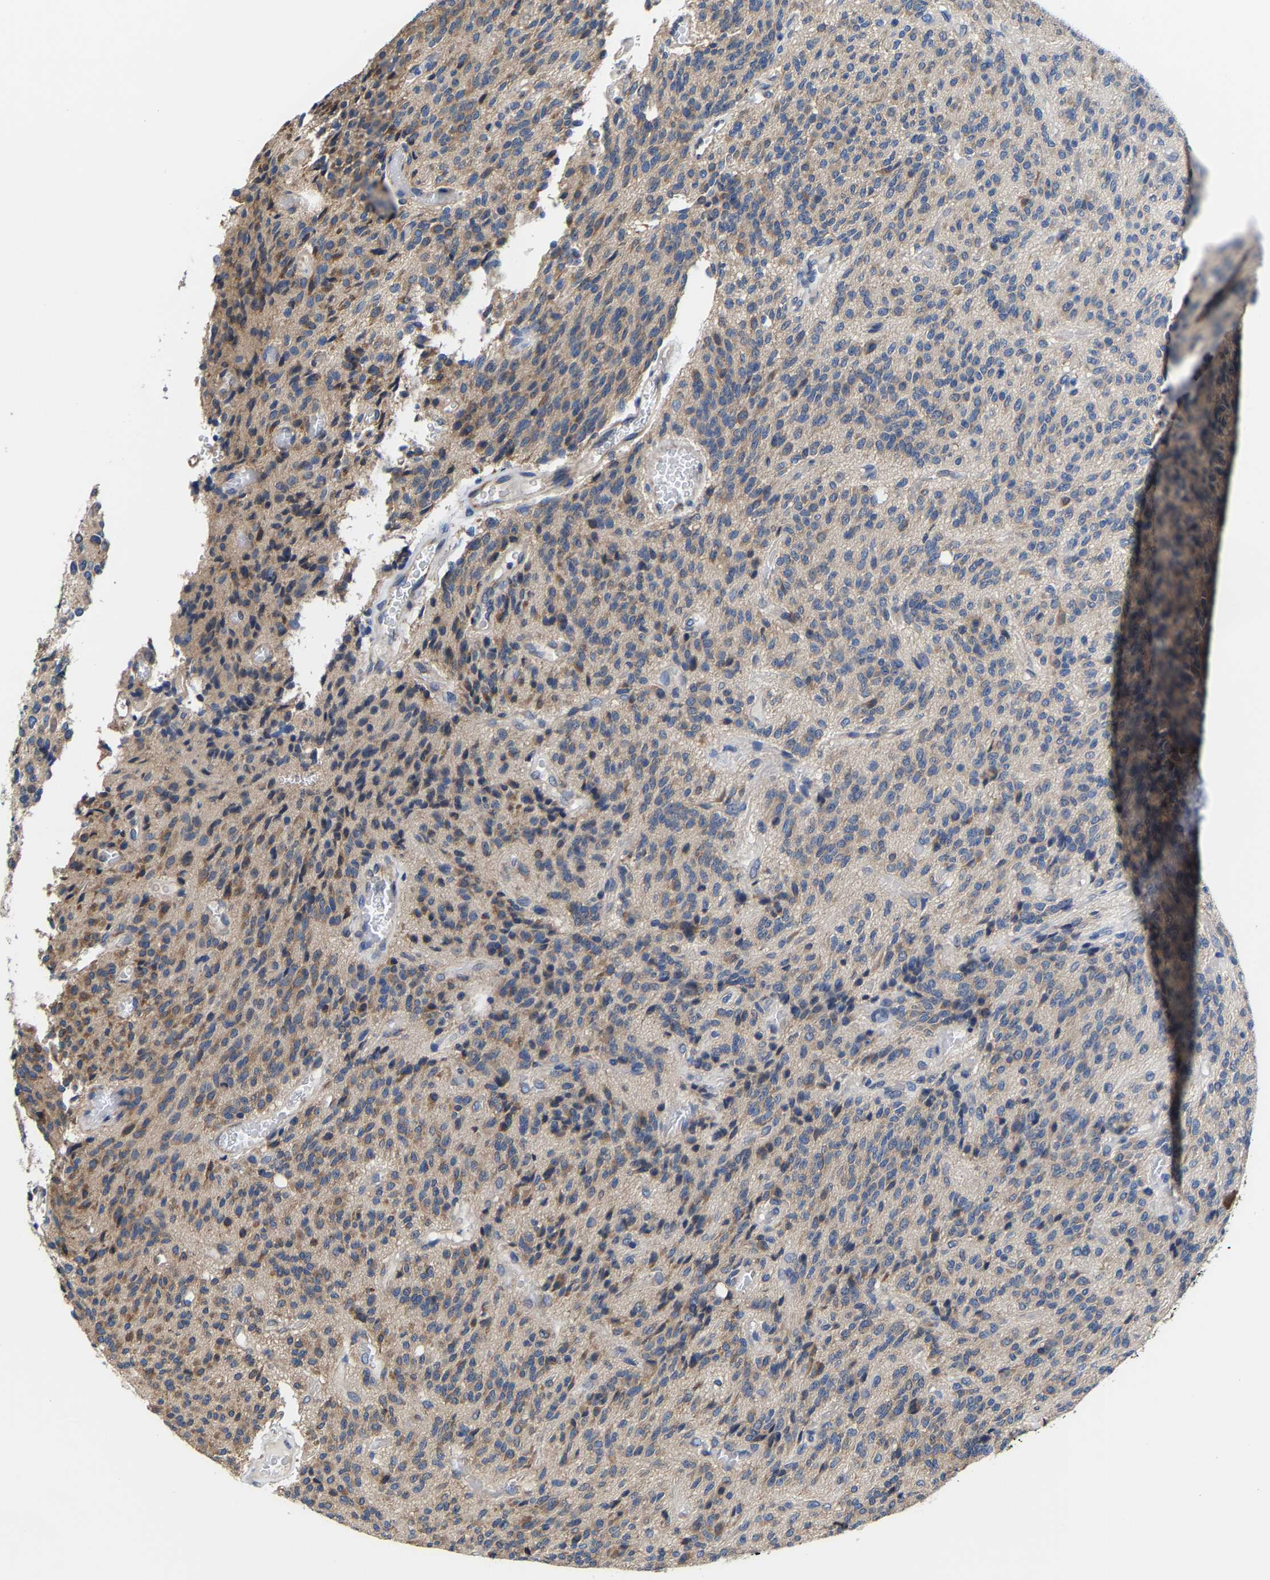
{"staining": {"intensity": "weak", "quantity": "25%-75%", "location": "cytoplasmic/membranous"}, "tissue": "glioma", "cell_type": "Tumor cells", "image_type": "cancer", "snomed": [{"axis": "morphology", "description": "Glioma, malignant, High grade"}, {"axis": "topography", "description": "Brain"}], "caption": "This is an image of immunohistochemistry staining of glioma, which shows weak staining in the cytoplasmic/membranous of tumor cells.", "gene": "SRPK2", "patient": {"sex": "male", "age": 34}}